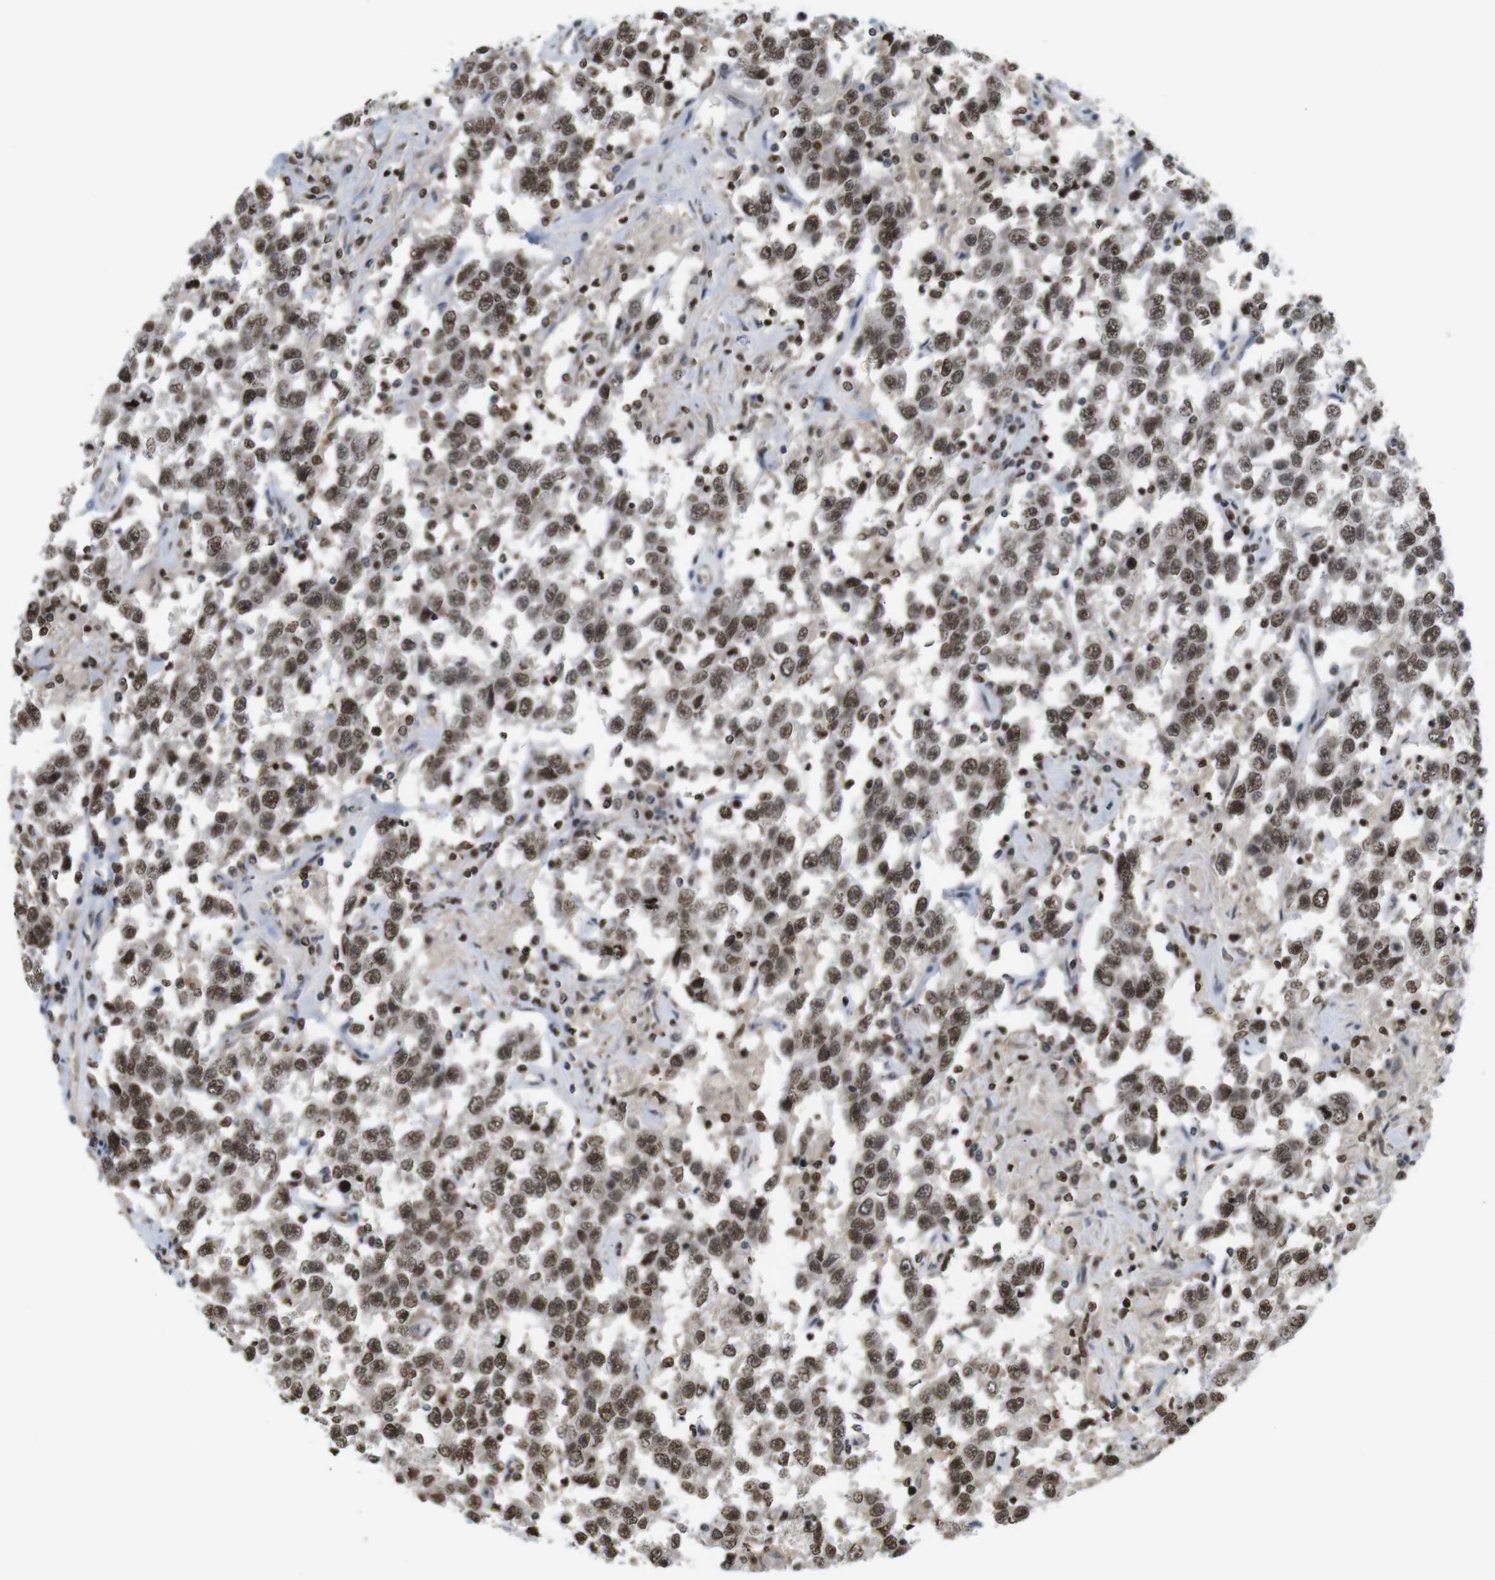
{"staining": {"intensity": "moderate", "quantity": ">75%", "location": "nuclear"}, "tissue": "testis cancer", "cell_type": "Tumor cells", "image_type": "cancer", "snomed": [{"axis": "morphology", "description": "Seminoma, NOS"}, {"axis": "topography", "description": "Testis"}], "caption": "Human testis cancer (seminoma) stained for a protein (brown) demonstrates moderate nuclear positive positivity in about >75% of tumor cells.", "gene": "MBD1", "patient": {"sex": "male", "age": 41}}